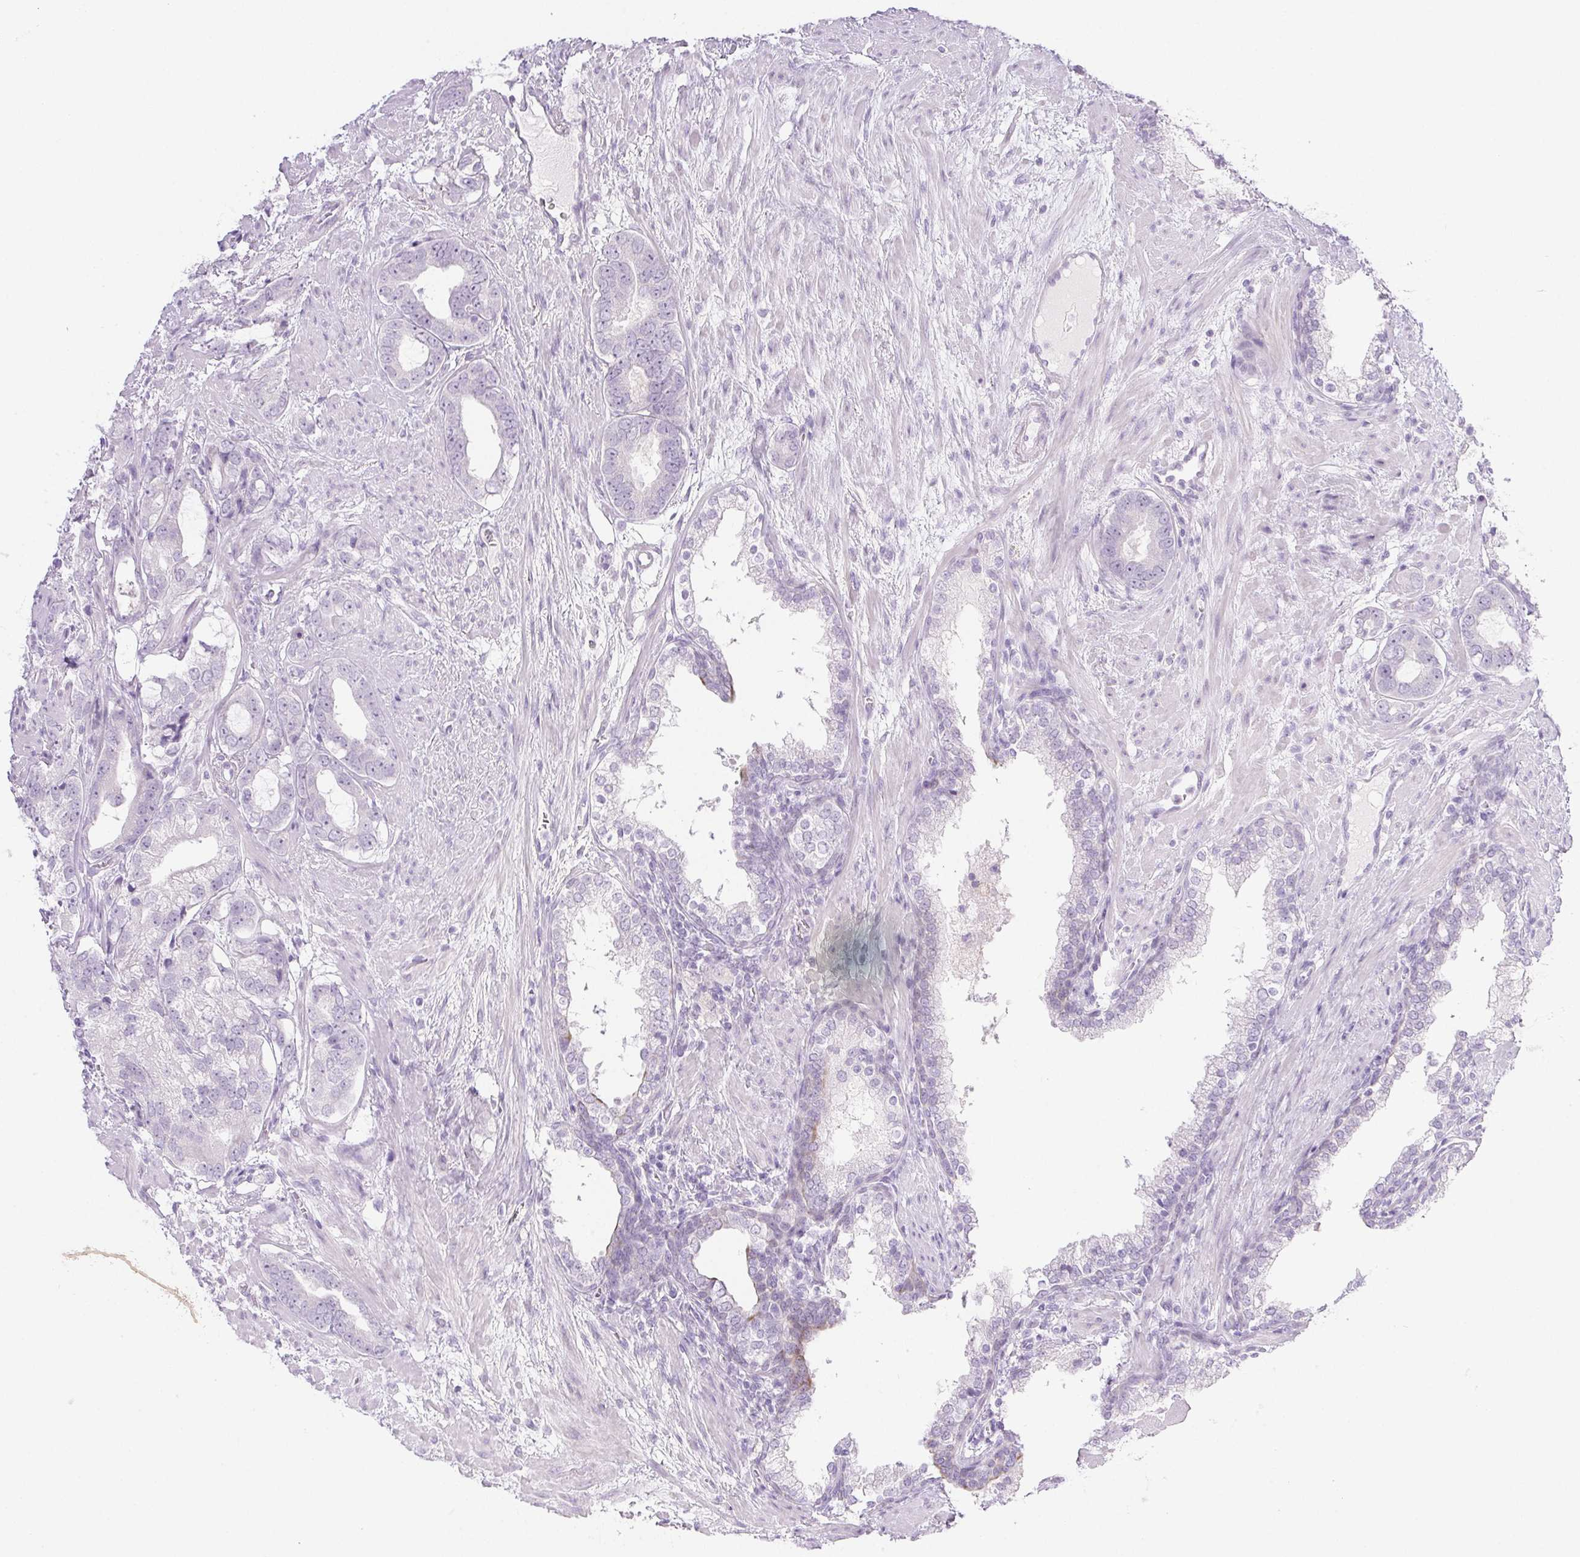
{"staining": {"intensity": "negative", "quantity": "none", "location": "none"}, "tissue": "prostate cancer", "cell_type": "Tumor cells", "image_type": "cancer", "snomed": [{"axis": "morphology", "description": "Adenocarcinoma, High grade"}, {"axis": "topography", "description": "Prostate"}], "caption": "Tumor cells are negative for brown protein staining in prostate high-grade adenocarcinoma.", "gene": "PI3", "patient": {"sex": "male", "age": 75}}